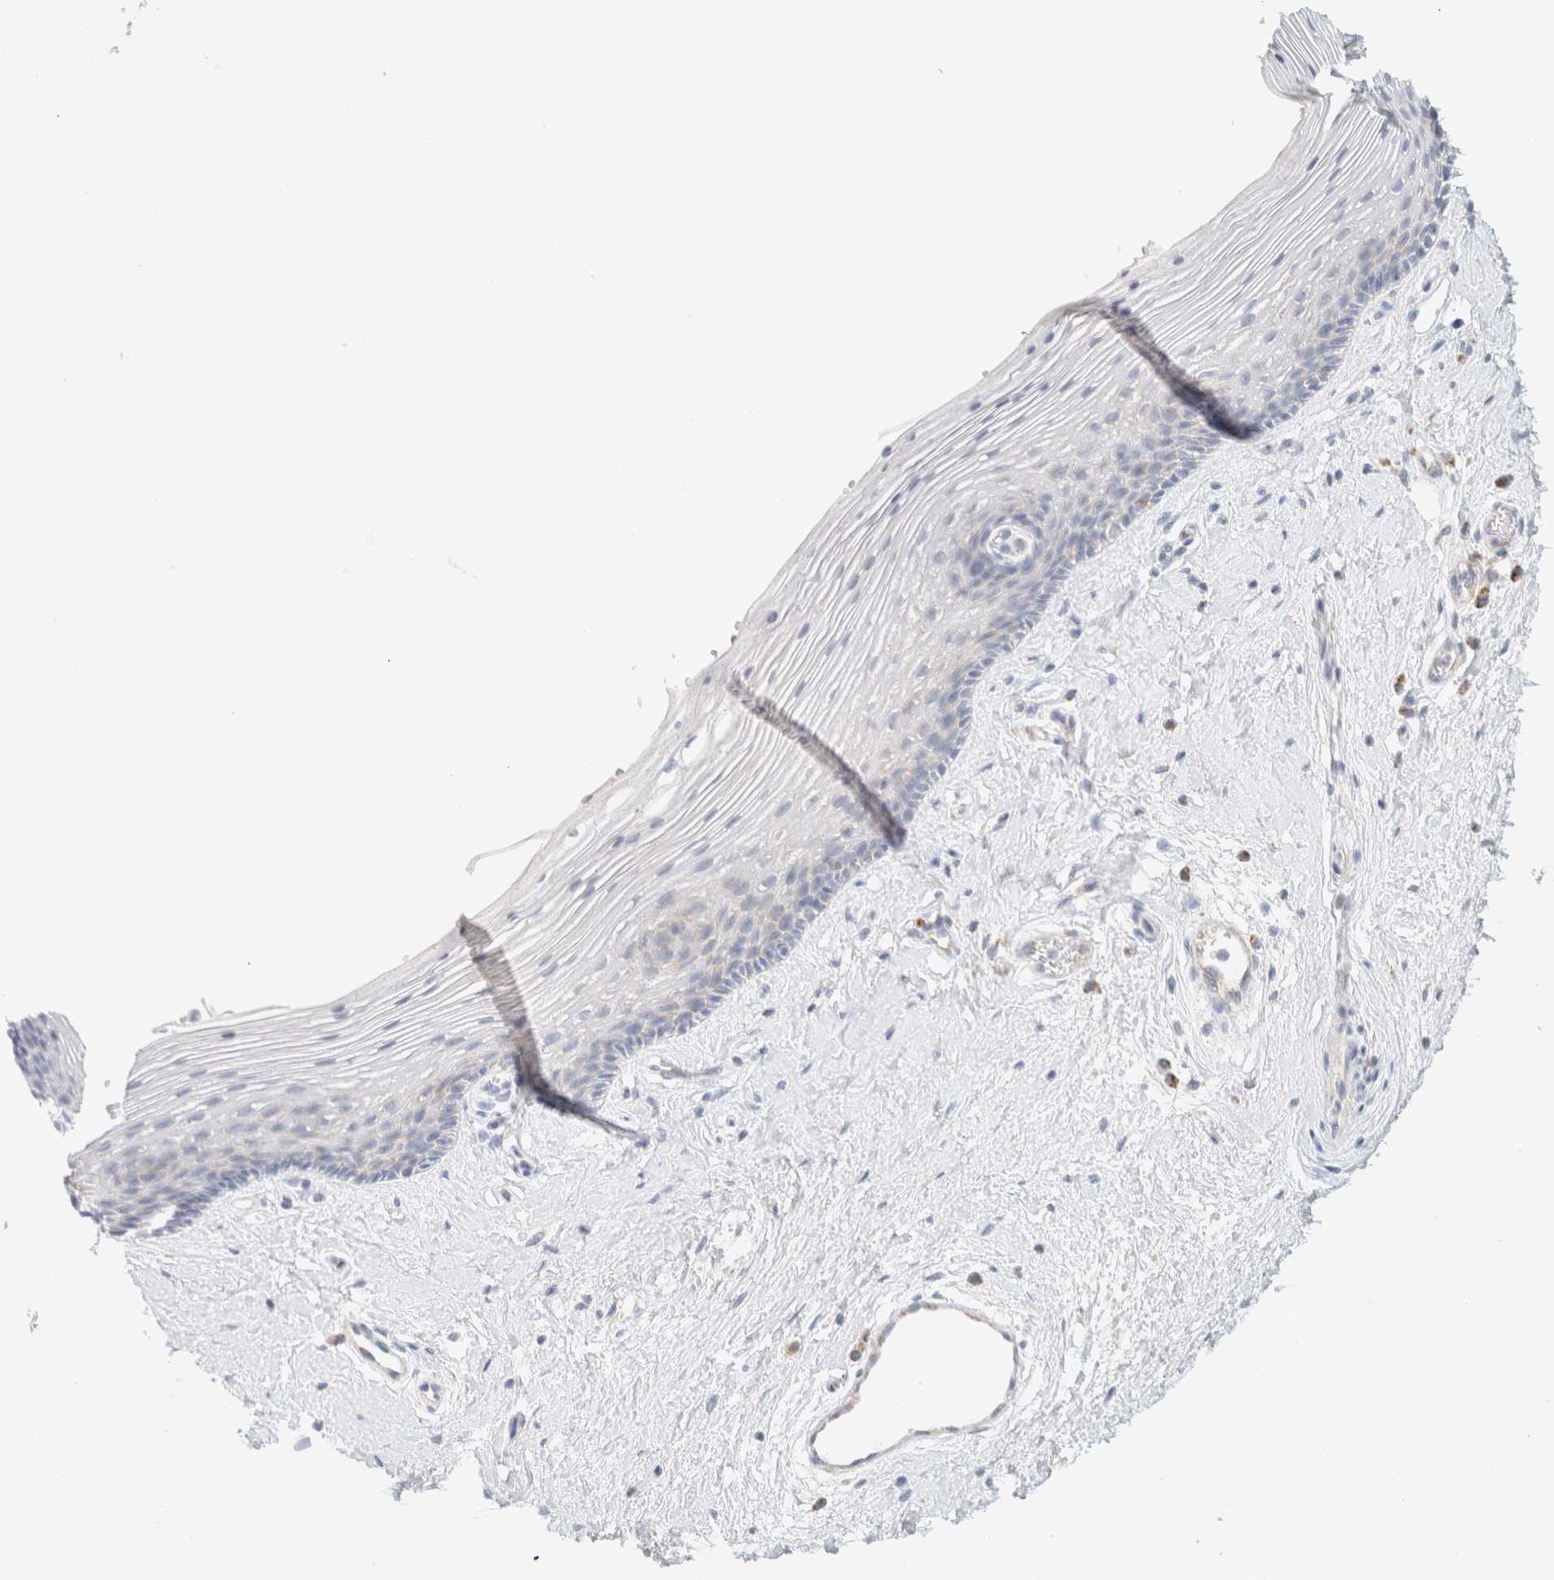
{"staining": {"intensity": "negative", "quantity": "none", "location": "none"}, "tissue": "vagina", "cell_type": "Squamous epithelial cells", "image_type": "normal", "snomed": [{"axis": "morphology", "description": "Normal tissue, NOS"}, {"axis": "topography", "description": "Vagina"}], "caption": "Immunohistochemistry (IHC) histopathology image of normal vagina: human vagina stained with DAB (3,3'-diaminobenzidine) displays no significant protein expression in squamous epithelial cells.", "gene": "HDHD3", "patient": {"sex": "female", "age": 46}}